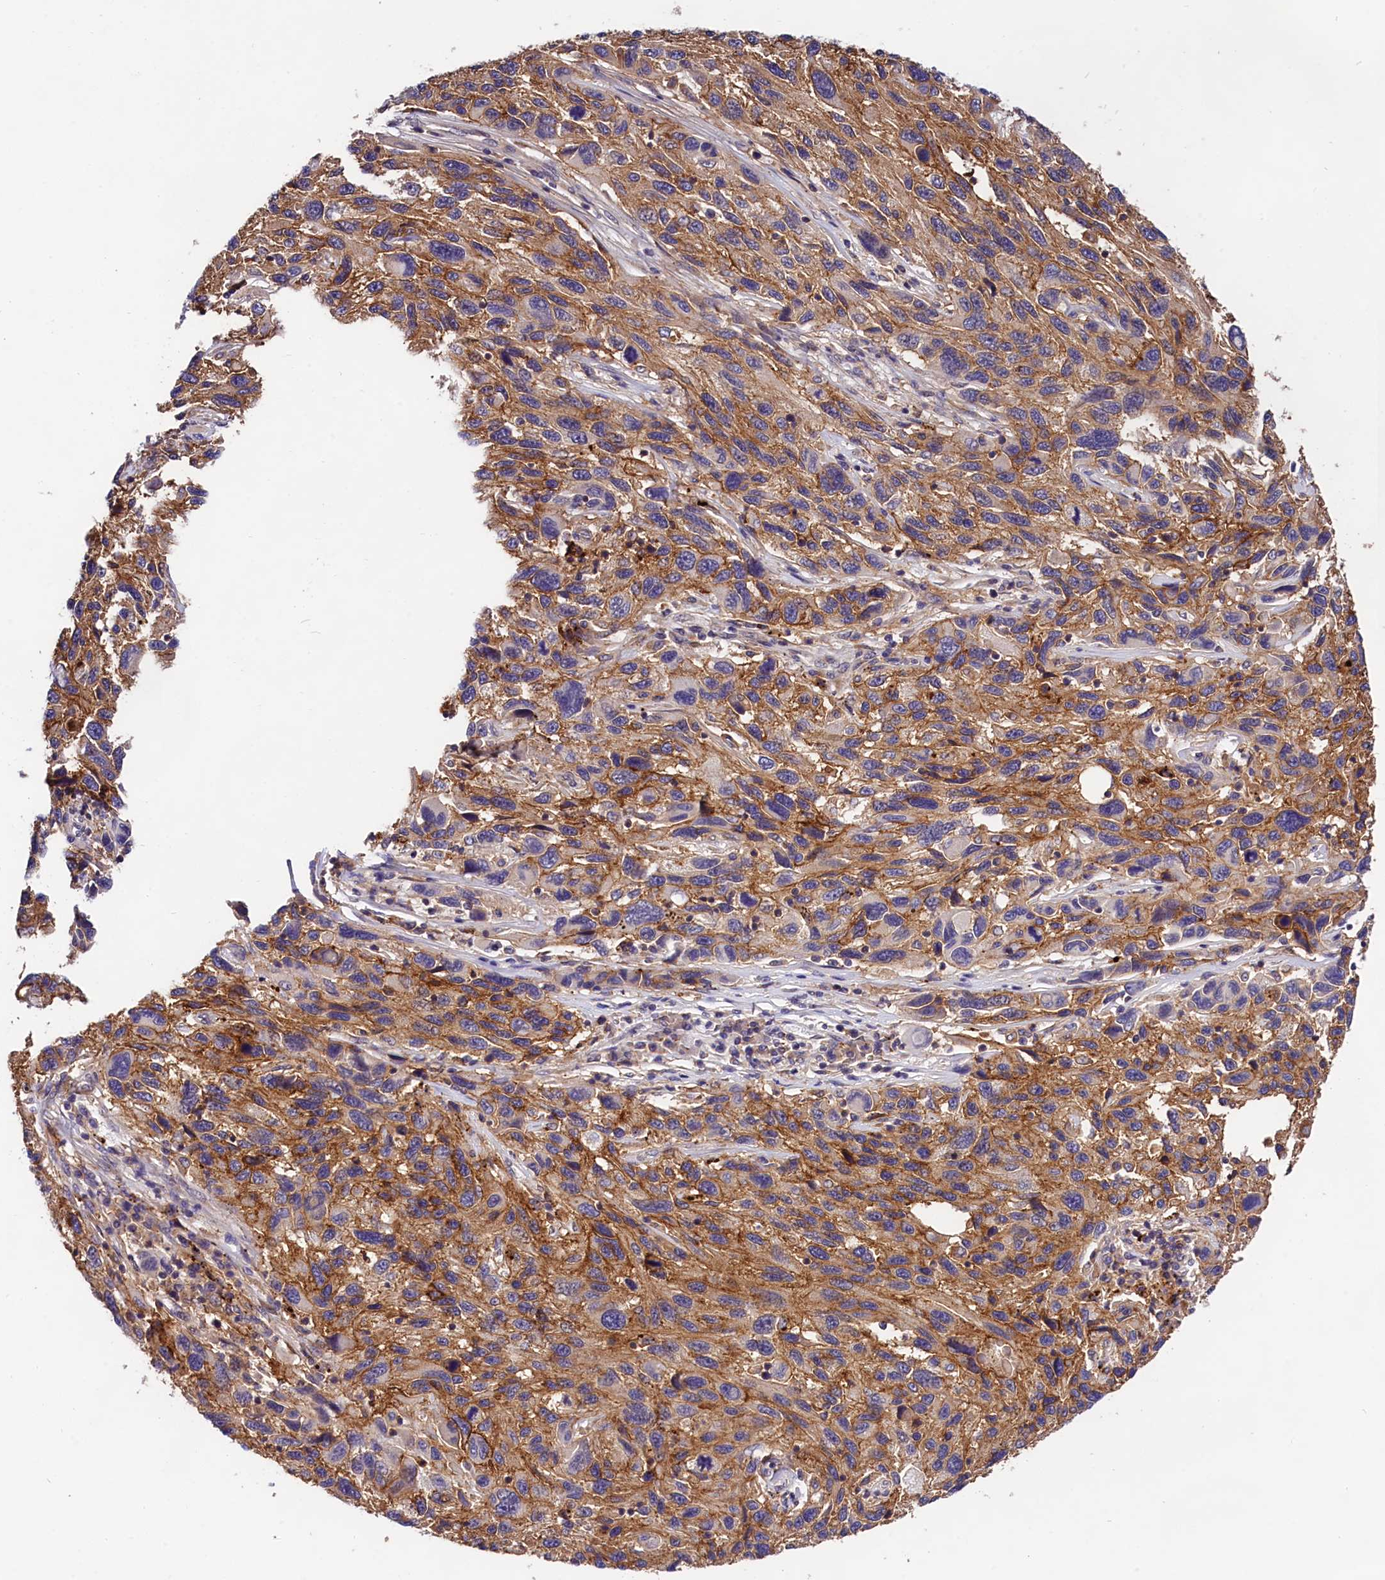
{"staining": {"intensity": "moderate", "quantity": ">75%", "location": "cytoplasmic/membranous"}, "tissue": "melanoma", "cell_type": "Tumor cells", "image_type": "cancer", "snomed": [{"axis": "morphology", "description": "Malignant melanoma, NOS"}, {"axis": "topography", "description": "Skin"}], "caption": "Human melanoma stained with a protein marker displays moderate staining in tumor cells.", "gene": "OAS3", "patient": {"sex": "male", "age": 53}}